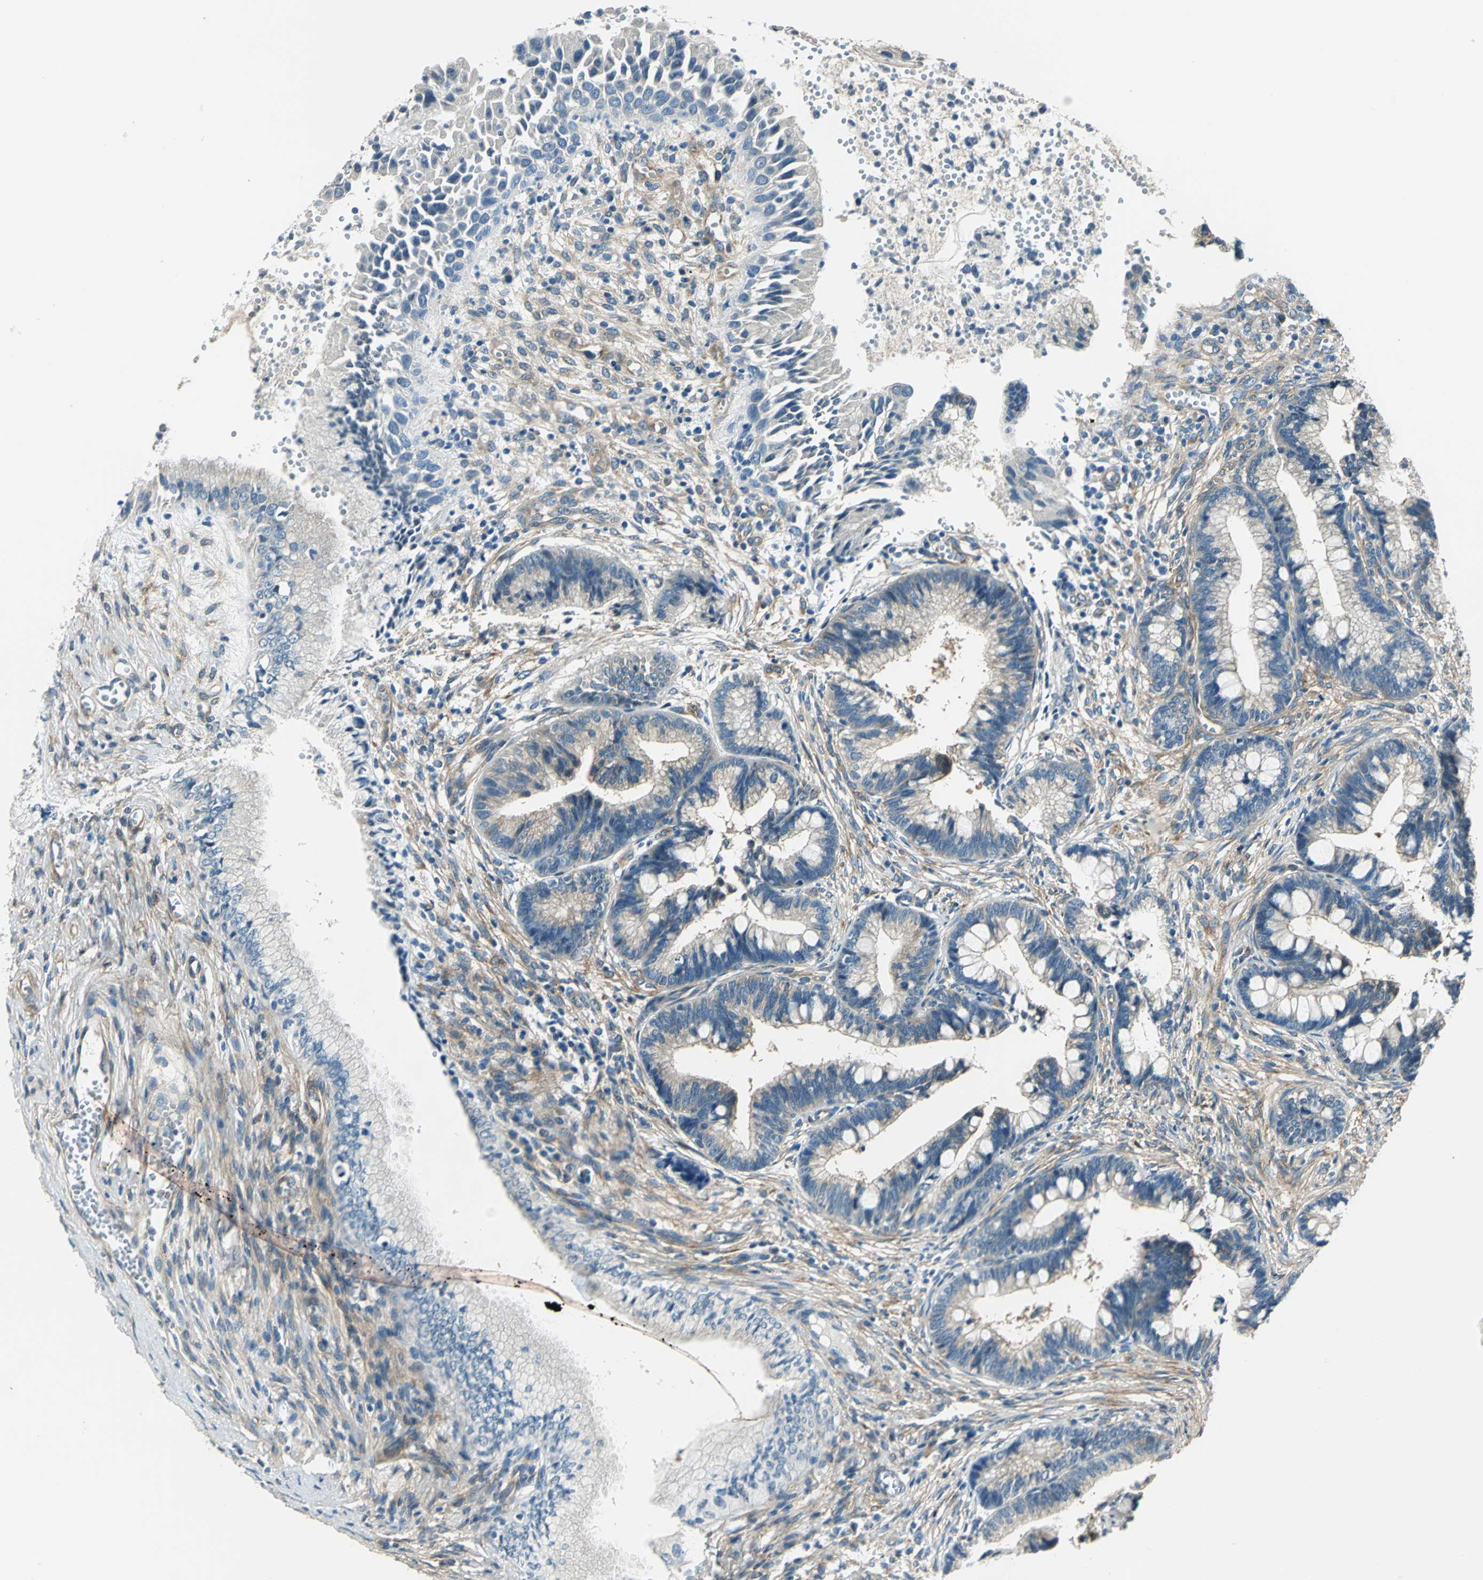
{"staining": {"intensity": "negative", "quantity": "none", "location": "none"}, "tissue": "cervical cancer", "cell_type": "Tumor cells", "image_type": "cancer", "snomed": [{"axis": "morphology", "description": "Adenocarcinoma, NOS"}, {"axis": "topography", "description": "Cervix"}], "caption": "High power microscopy micrograph of an immunohistochemistry (IHC) histopathology image of cervical cancer, revealing no significant positivity in tumor cells.", "gene": "CDC42EP1", "patient": {"sex": "female", "age": 36}}